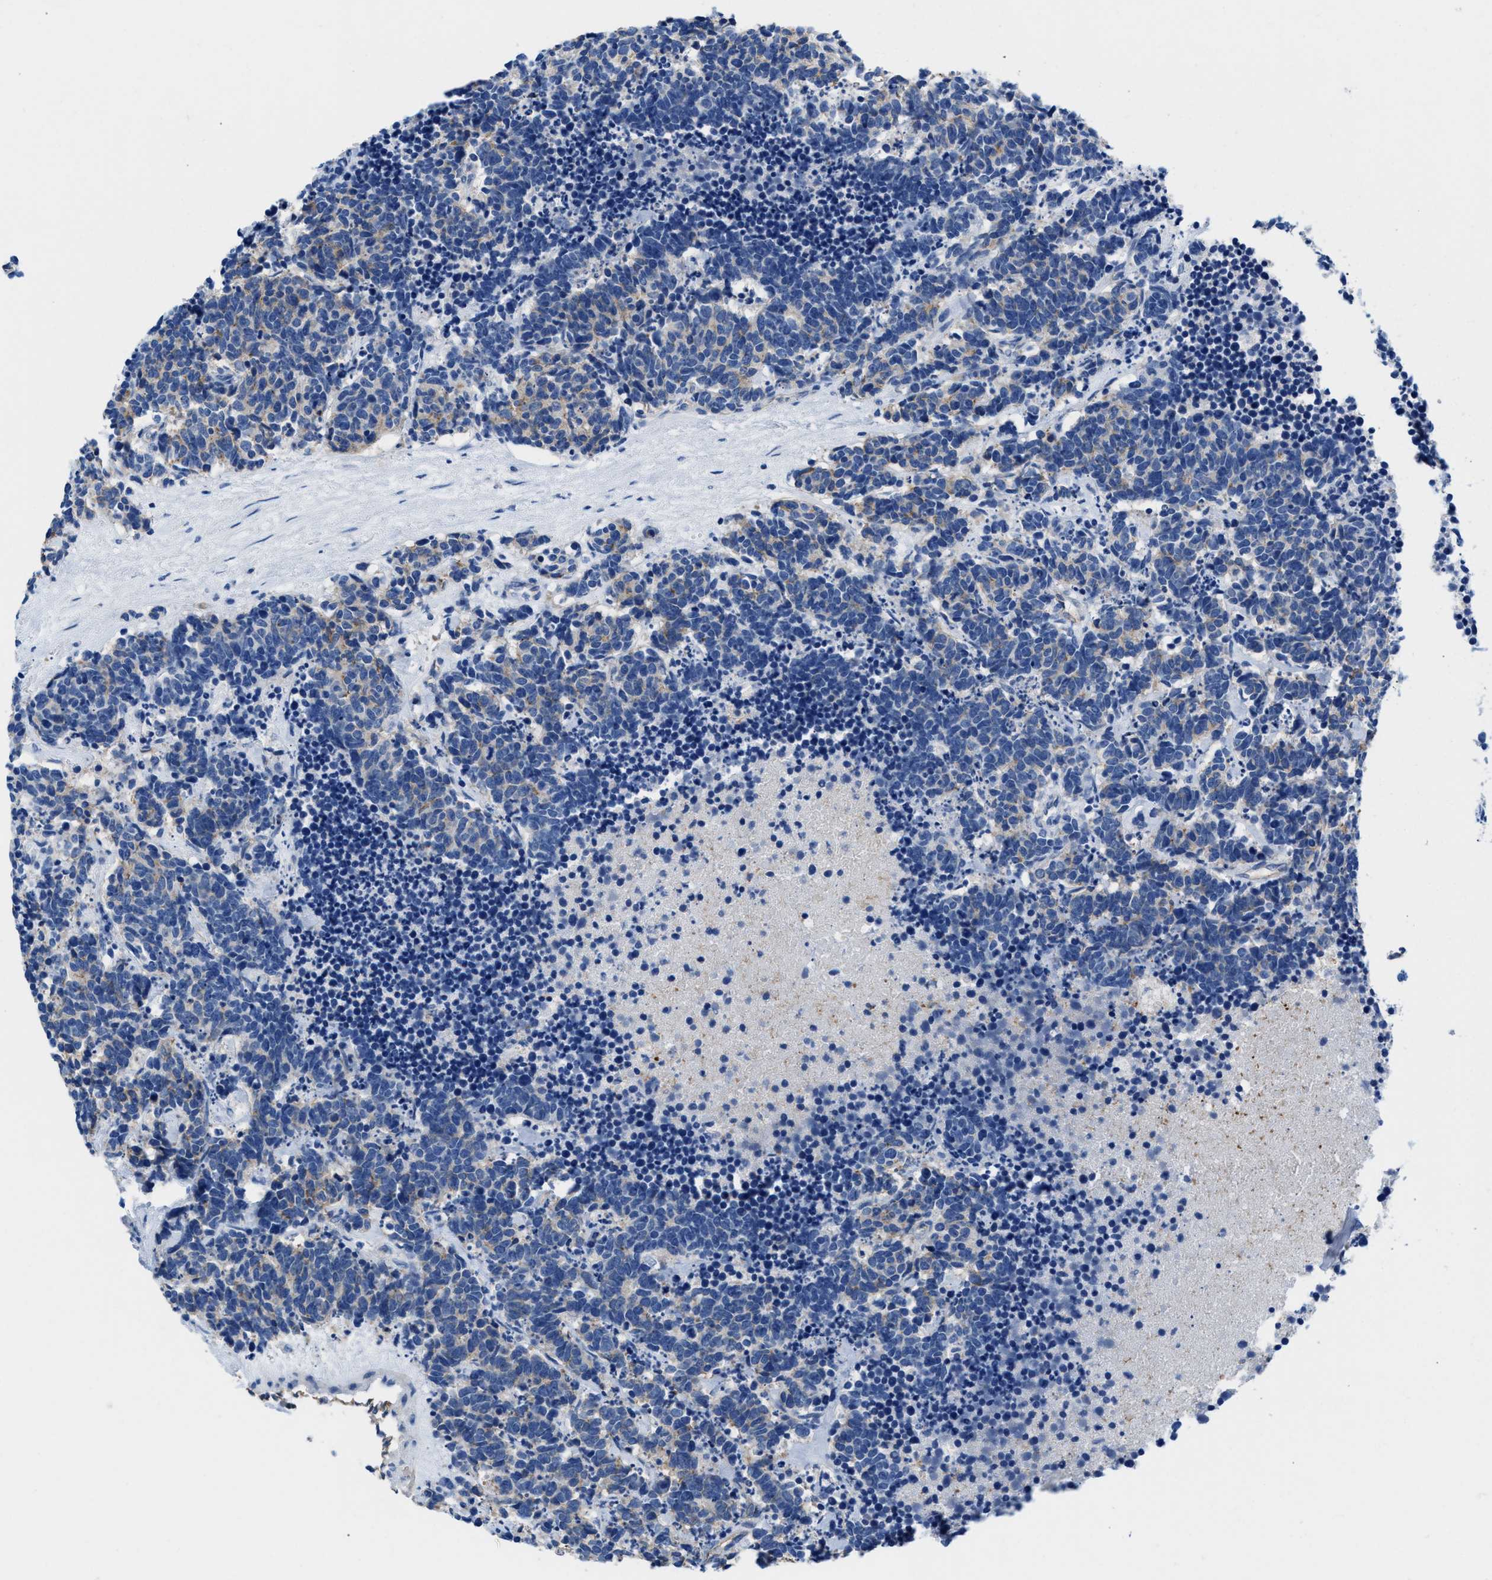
{"staining": {"intensity": "weak", "quantity": "<25%", "location": "cytoplasmic/membranous"}, "tissue": "carcinoid", "cell_type": "Tumor cells", "image_type": "cancer", "snomed": [{"axis": "morphology", "description": "Carcinoma, NOS"}, {"axis": "morphology", "description": "Carcinoid, malignant, NOS"}, {"axis": "topography", "description": "Urinary bladder"}], "caption": "There is no significant staining in tumor cells of carcinoma. (IHC, brightfield microscopy, high magnification).", "gene": "SLFN13", "patient": {"sex": "male", "age": 57}}